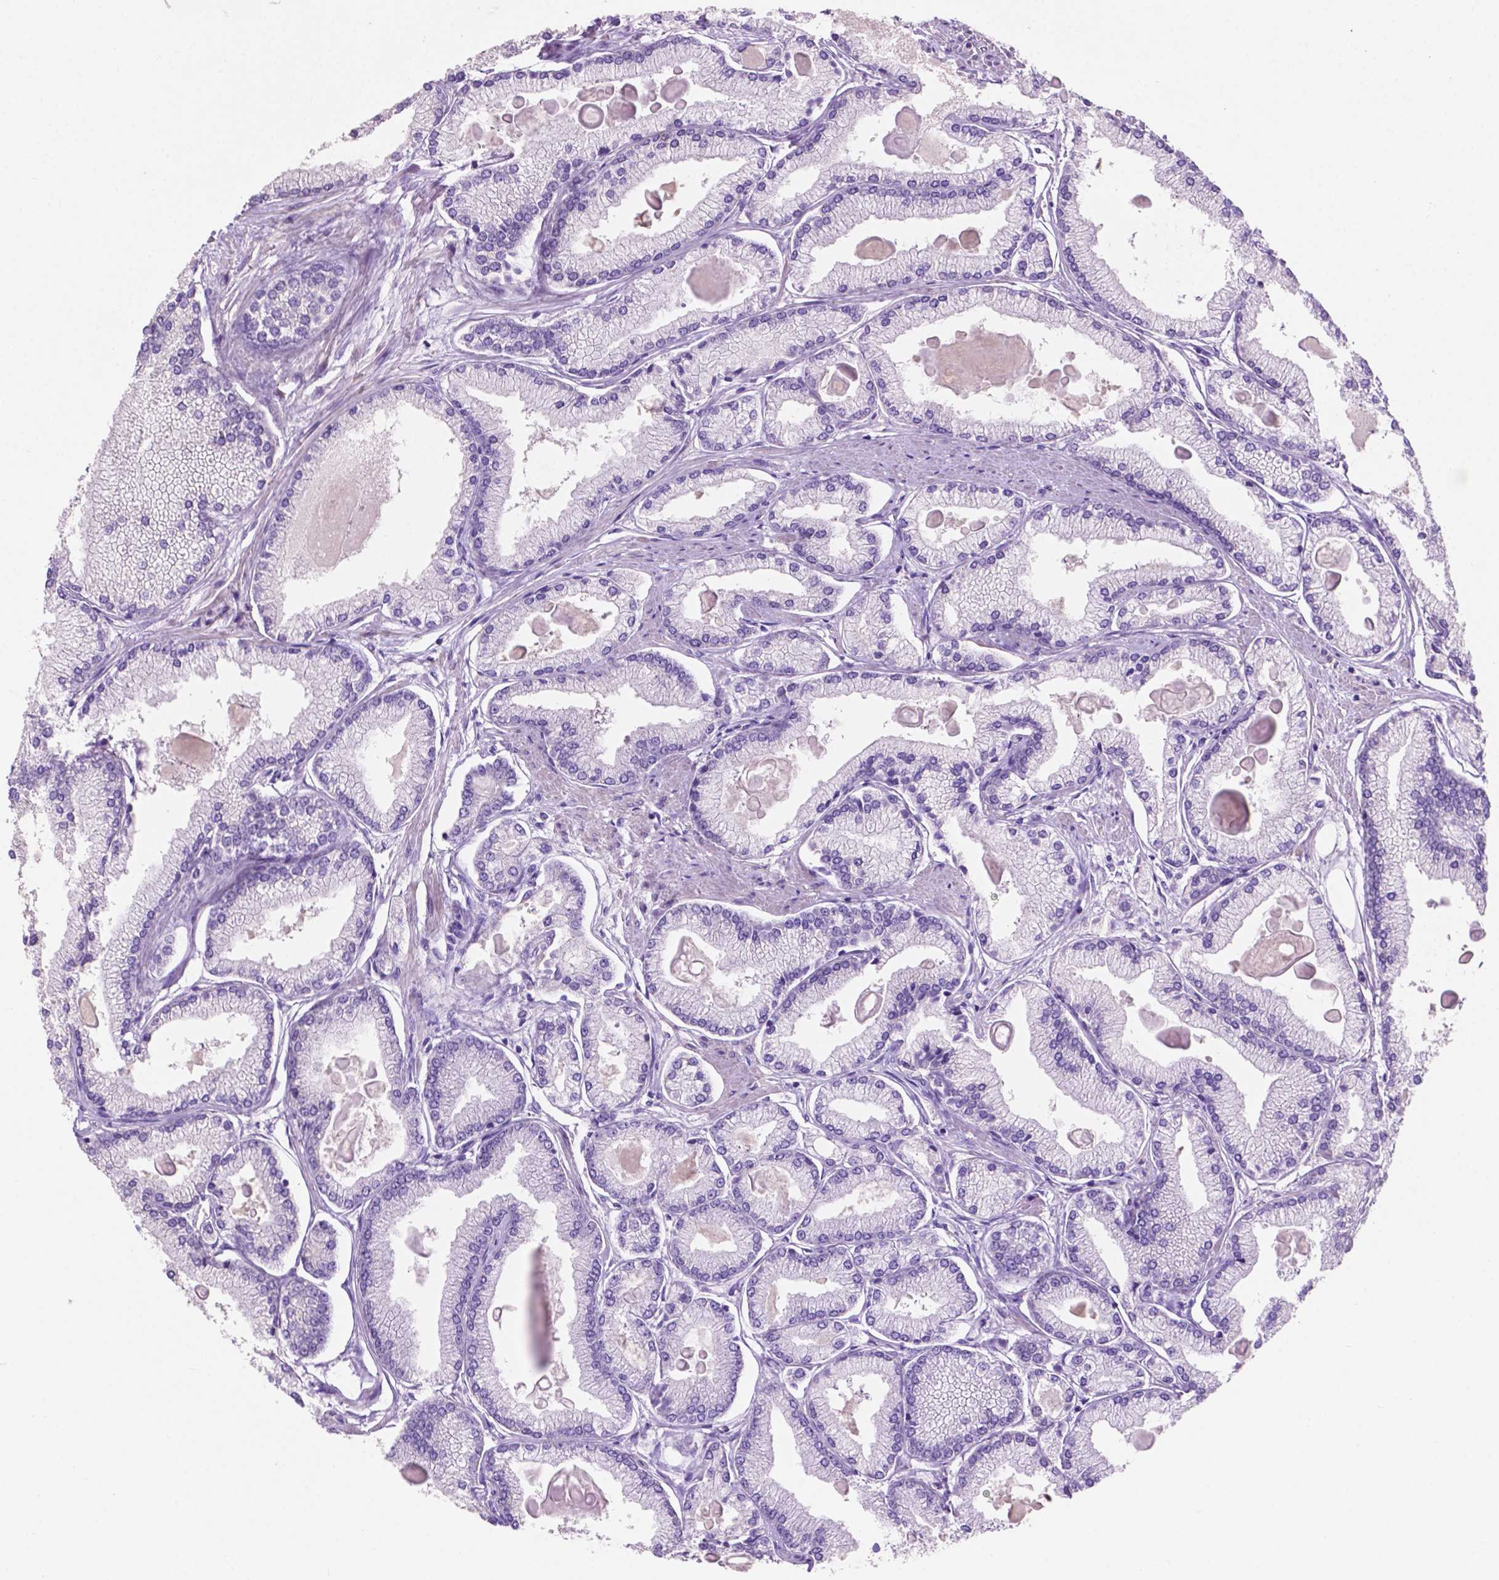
{"staining": {"intensity": "negative", "quantity": "none", "location": "none"}, "tissue": "prostate cancer", "cell_type": "Tumor cells", "image_type": "cancer", "snomed": [{"axis": "morphology", "description": "Adenocarcinoma, High grade"}, {"axis": "topography", "description": "Prostate"}], "caption": "A high-resolution histopathology image shows immunohistochemistry staining of prostate adenocarcinoma (high-grade), which reveals no significant staining in tumor cells.", "gene": "CLDN17", "patient": {"sex": "male", "age": 68}}